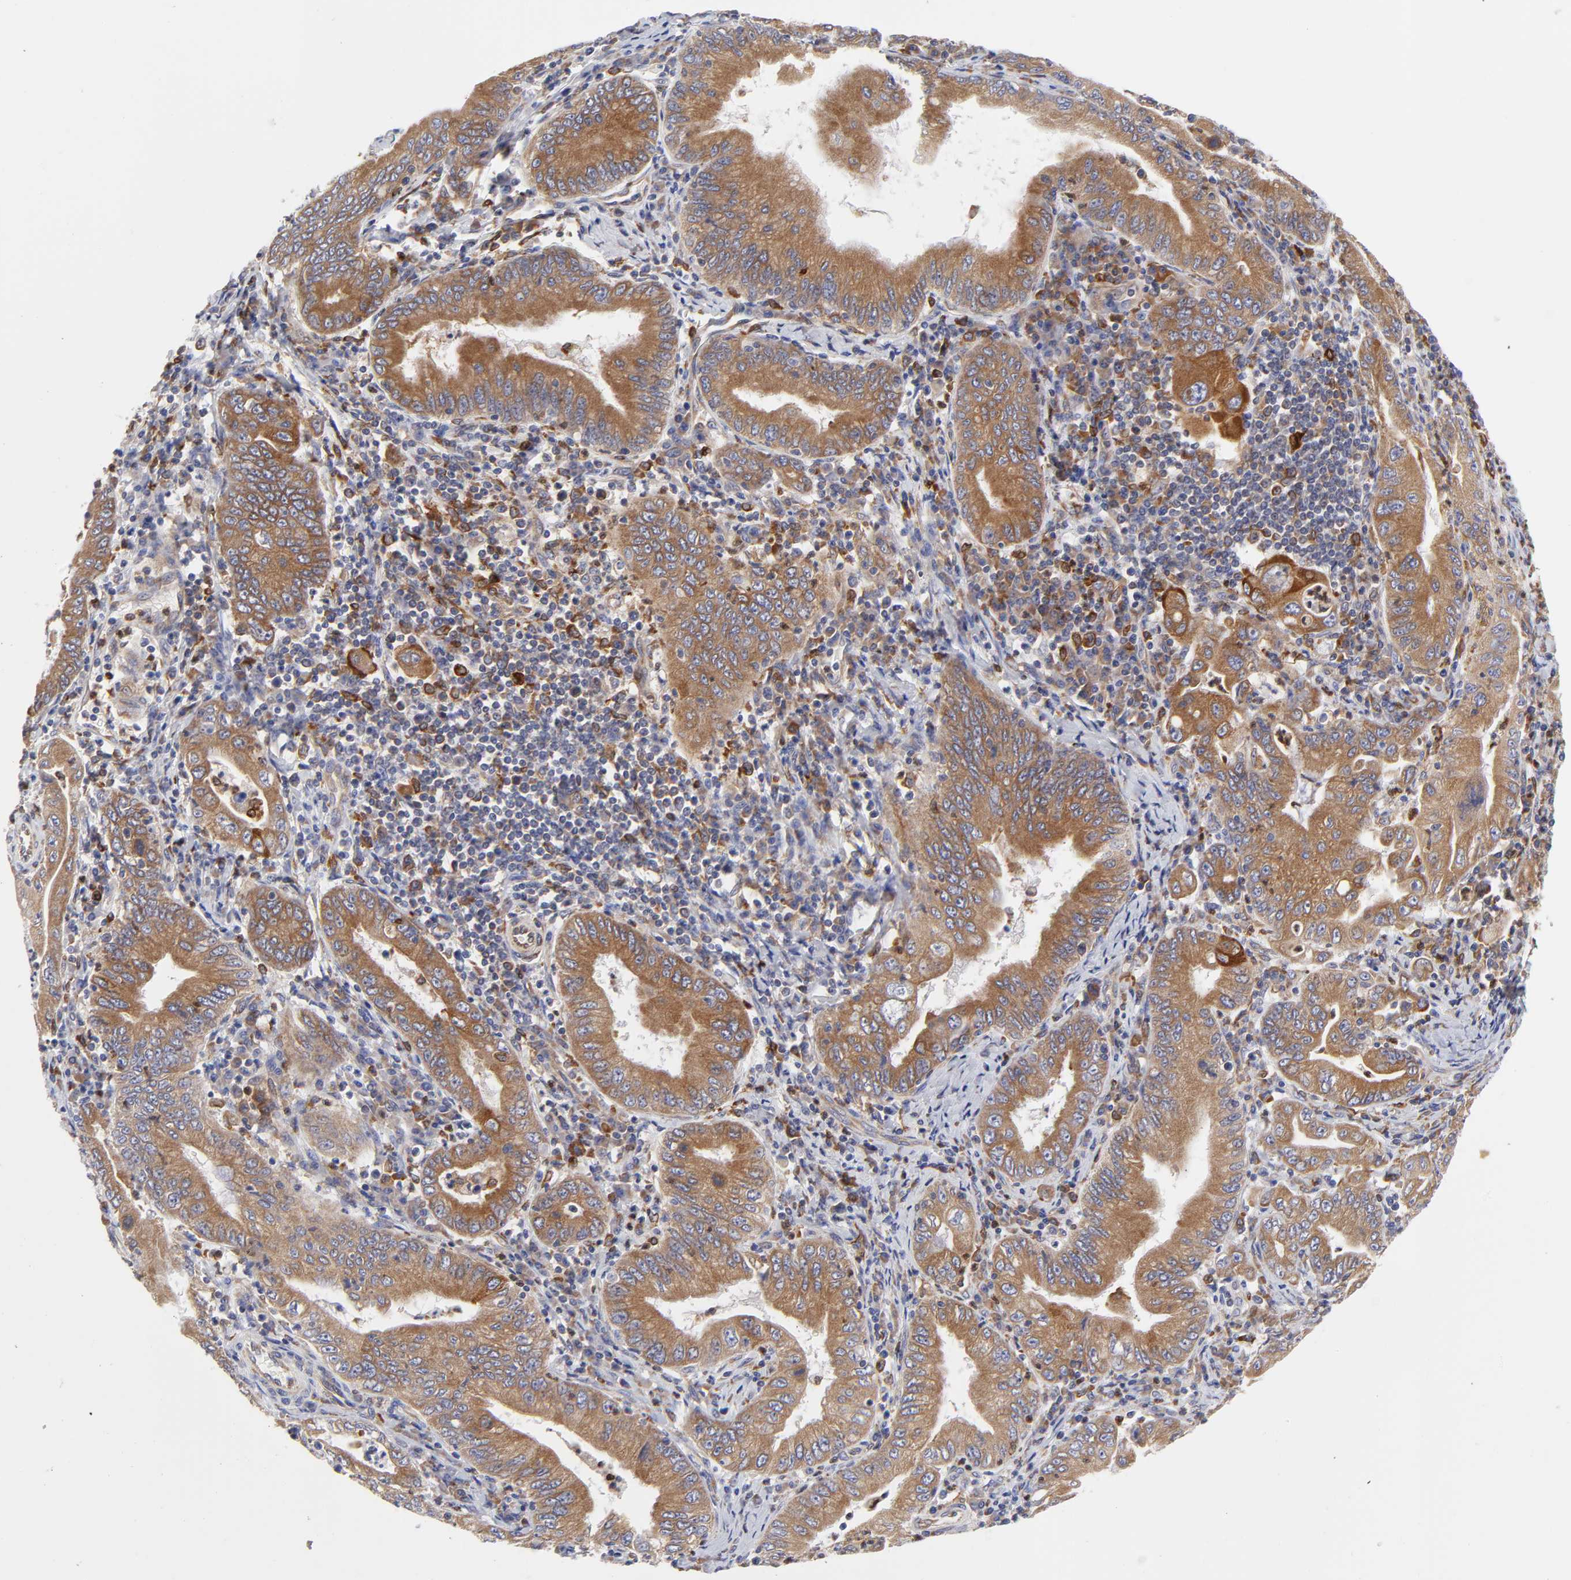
{"staining": {"intensity": "moderate", "quantity": ">75%", "location": "cytoplasmic/membranous"}, "tissue": "stomach cancer", "cell_type": "Tumor cells", "image_type": "cancer", "snomed": [{"axis": "morphology", "description": "Normal tissue, NOS"}, {"axis": "morphology", "description": "Adenocarcinoma, NOS"}, {"axis": "topography", "description": "Esophagus"}, {"axis": "topography", "description": "Stomach, upper"}, {"axis": "topography", "description": "Peripheral nerve tissue"}], "caption": "Moderate cytoplasmic/membranous expression is present in approximately >75% of tumor cells in stomach cancer.", "gene": "MOSPD2", "patient": {"sex": "male", "age": 62}}